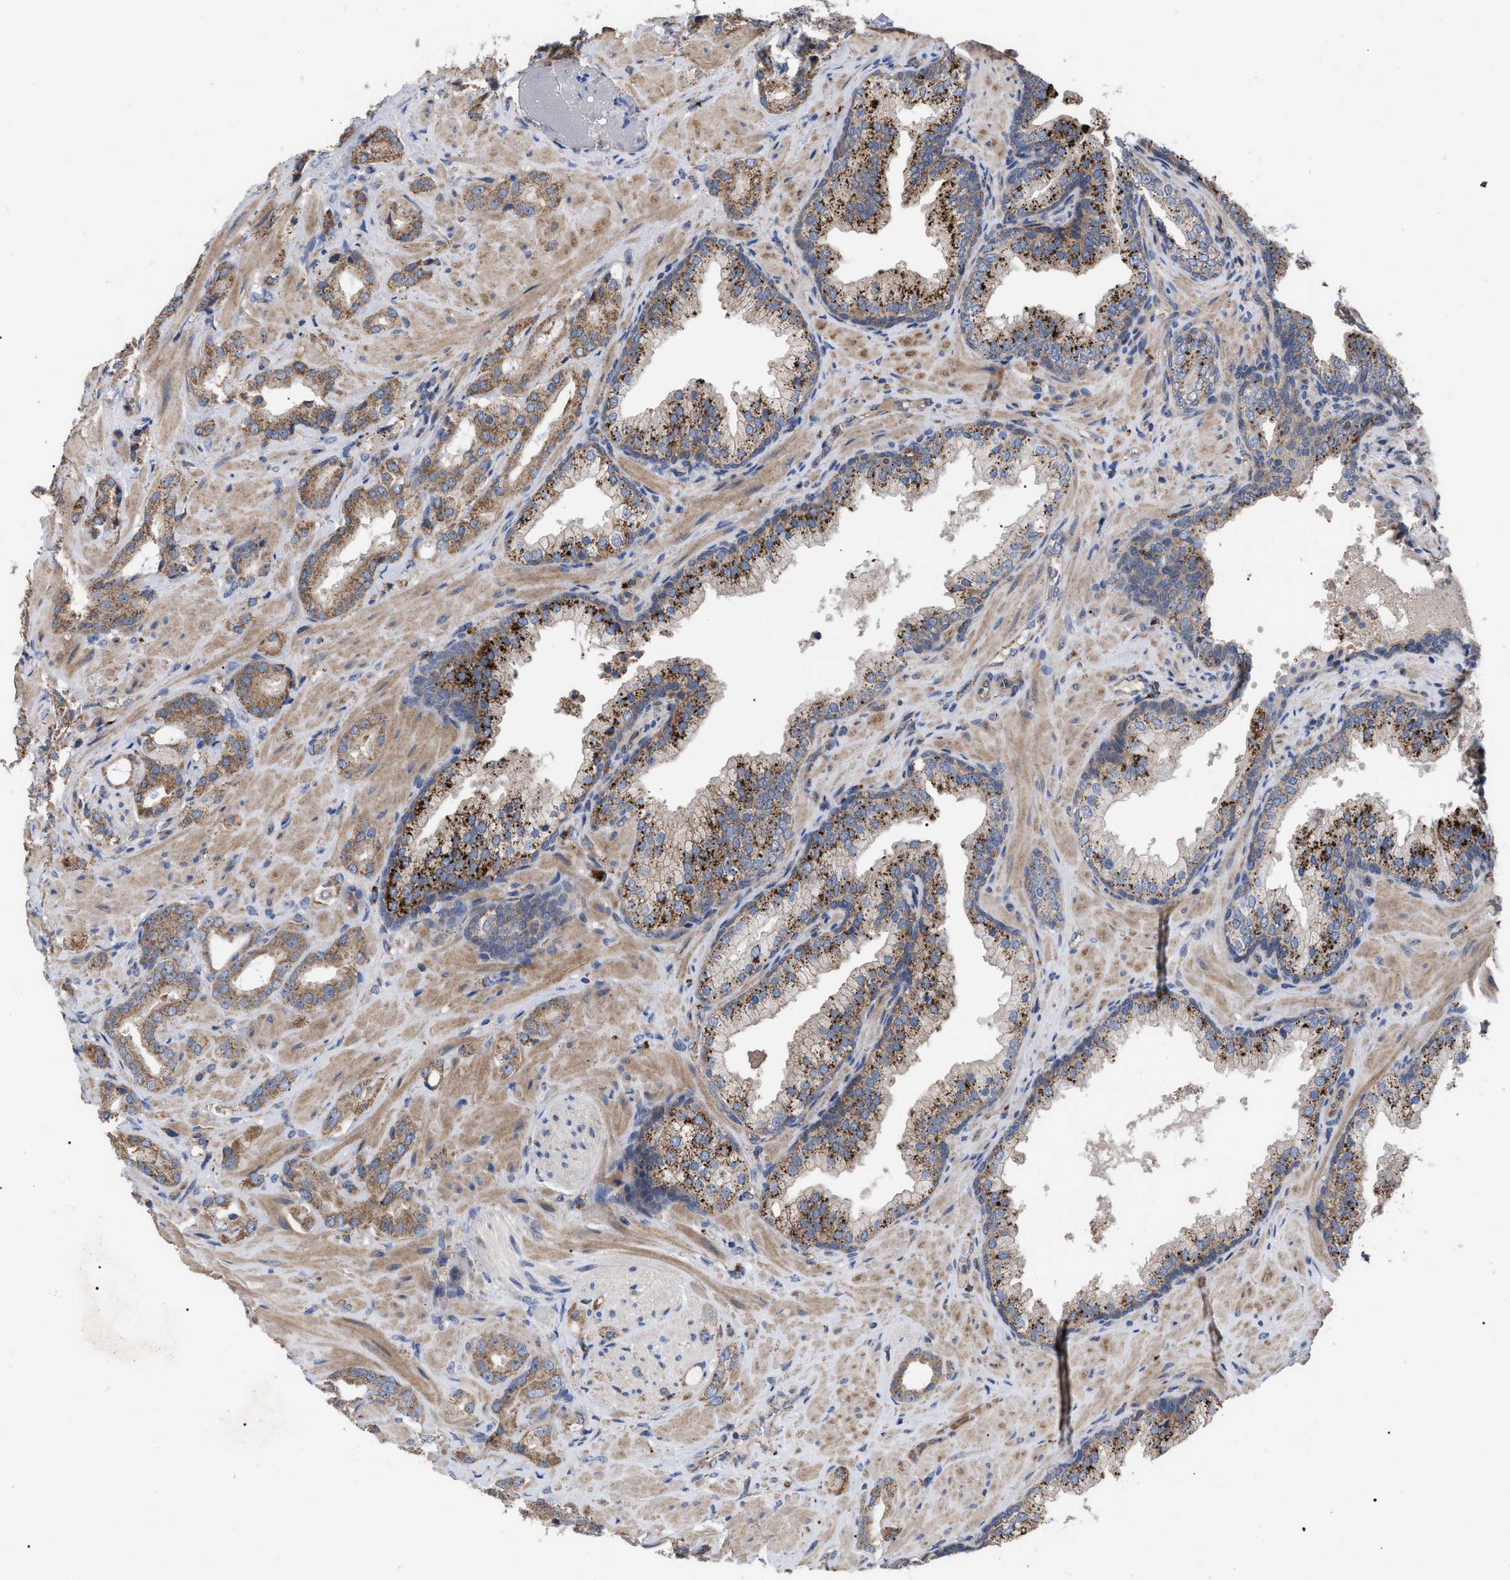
{"staining": {"intensity": "moderate", "quantity": ">75%", "location": "cytoplasmic/membranous"}, "tissue": "prostate cancer", "cell_type": "Tumor cells", "image_type": "cancer", "snomed": [{"axis": "morphology", "description": "Adenocarcinoma, High grade"}, {"axis": "topography", "description": "Prostate"}], "caption": "About >75% of tumor cells in human prostate cancer (adenocarcinoma (high-grade)) display moderate cytoplasmic/membranous protein staining as visualized by brown immunohistochemical staining.", "gene": "FAM171A2", "patient": {"sex": "male", "age": 64}}